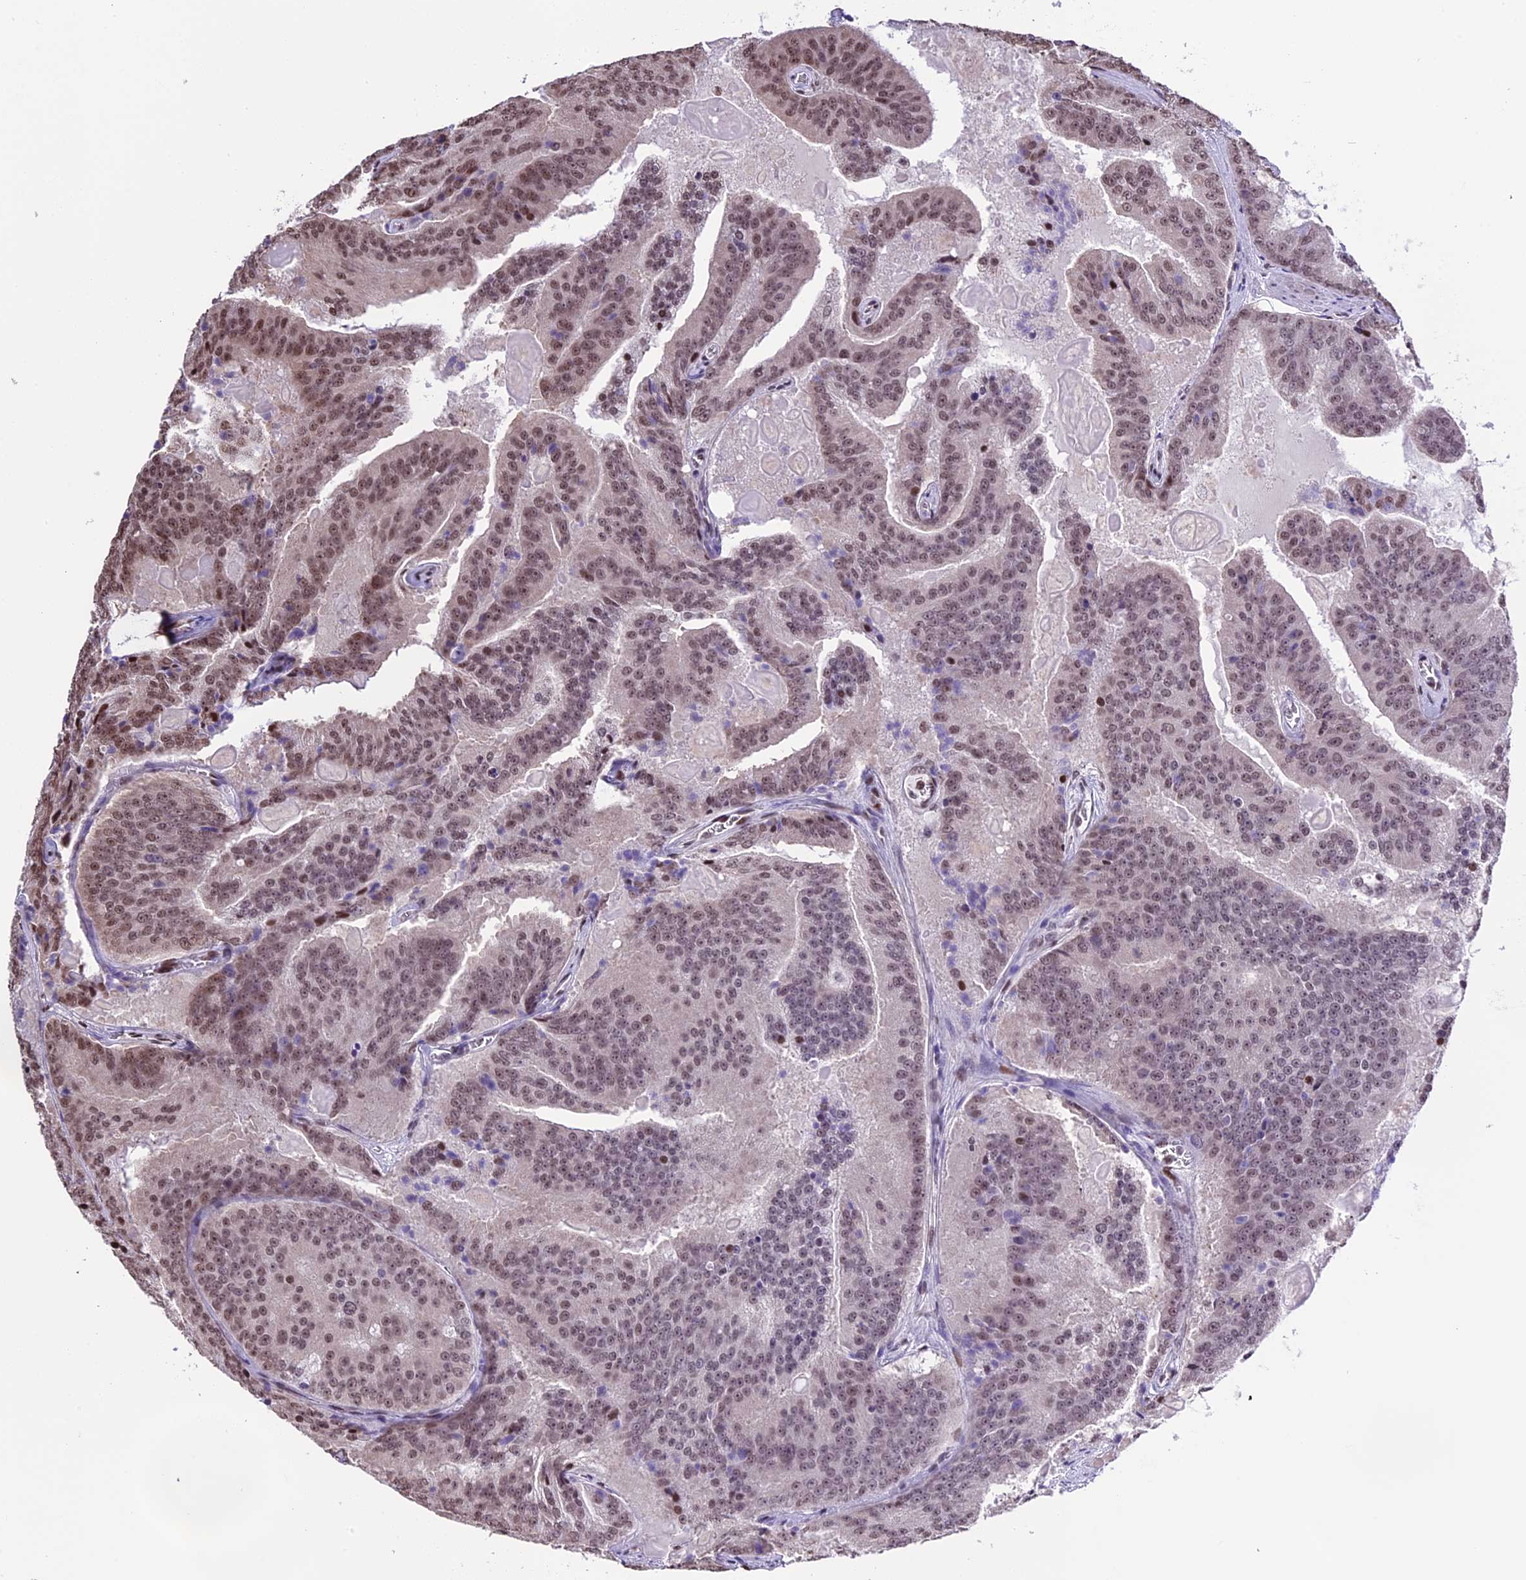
{"staining": {"intensity": "moderate", "quantity": ">75%", "location": "nuclear"}, "tissue": "prostate cancer", "cell_type": "Tumor cells", "image_type": "cancer", "snomed": [{"axis": "morphology", "description": "Adenocarcinoma, High grade"}, {"axis": "topography", "description": "Prostate"}], "caption": "Immunohistochemistry (IHC) histopathology image of neoplastic tissue: prostate adenocarcinoma (high-grade) stained using IHC exhibits medium levels of moderate protein expression localized specifically in the nuclear of tumor cells, appearing as a nuclear brown color.", "gene": "POLR3E", "patient": {"sex": "male", "age": 61}}